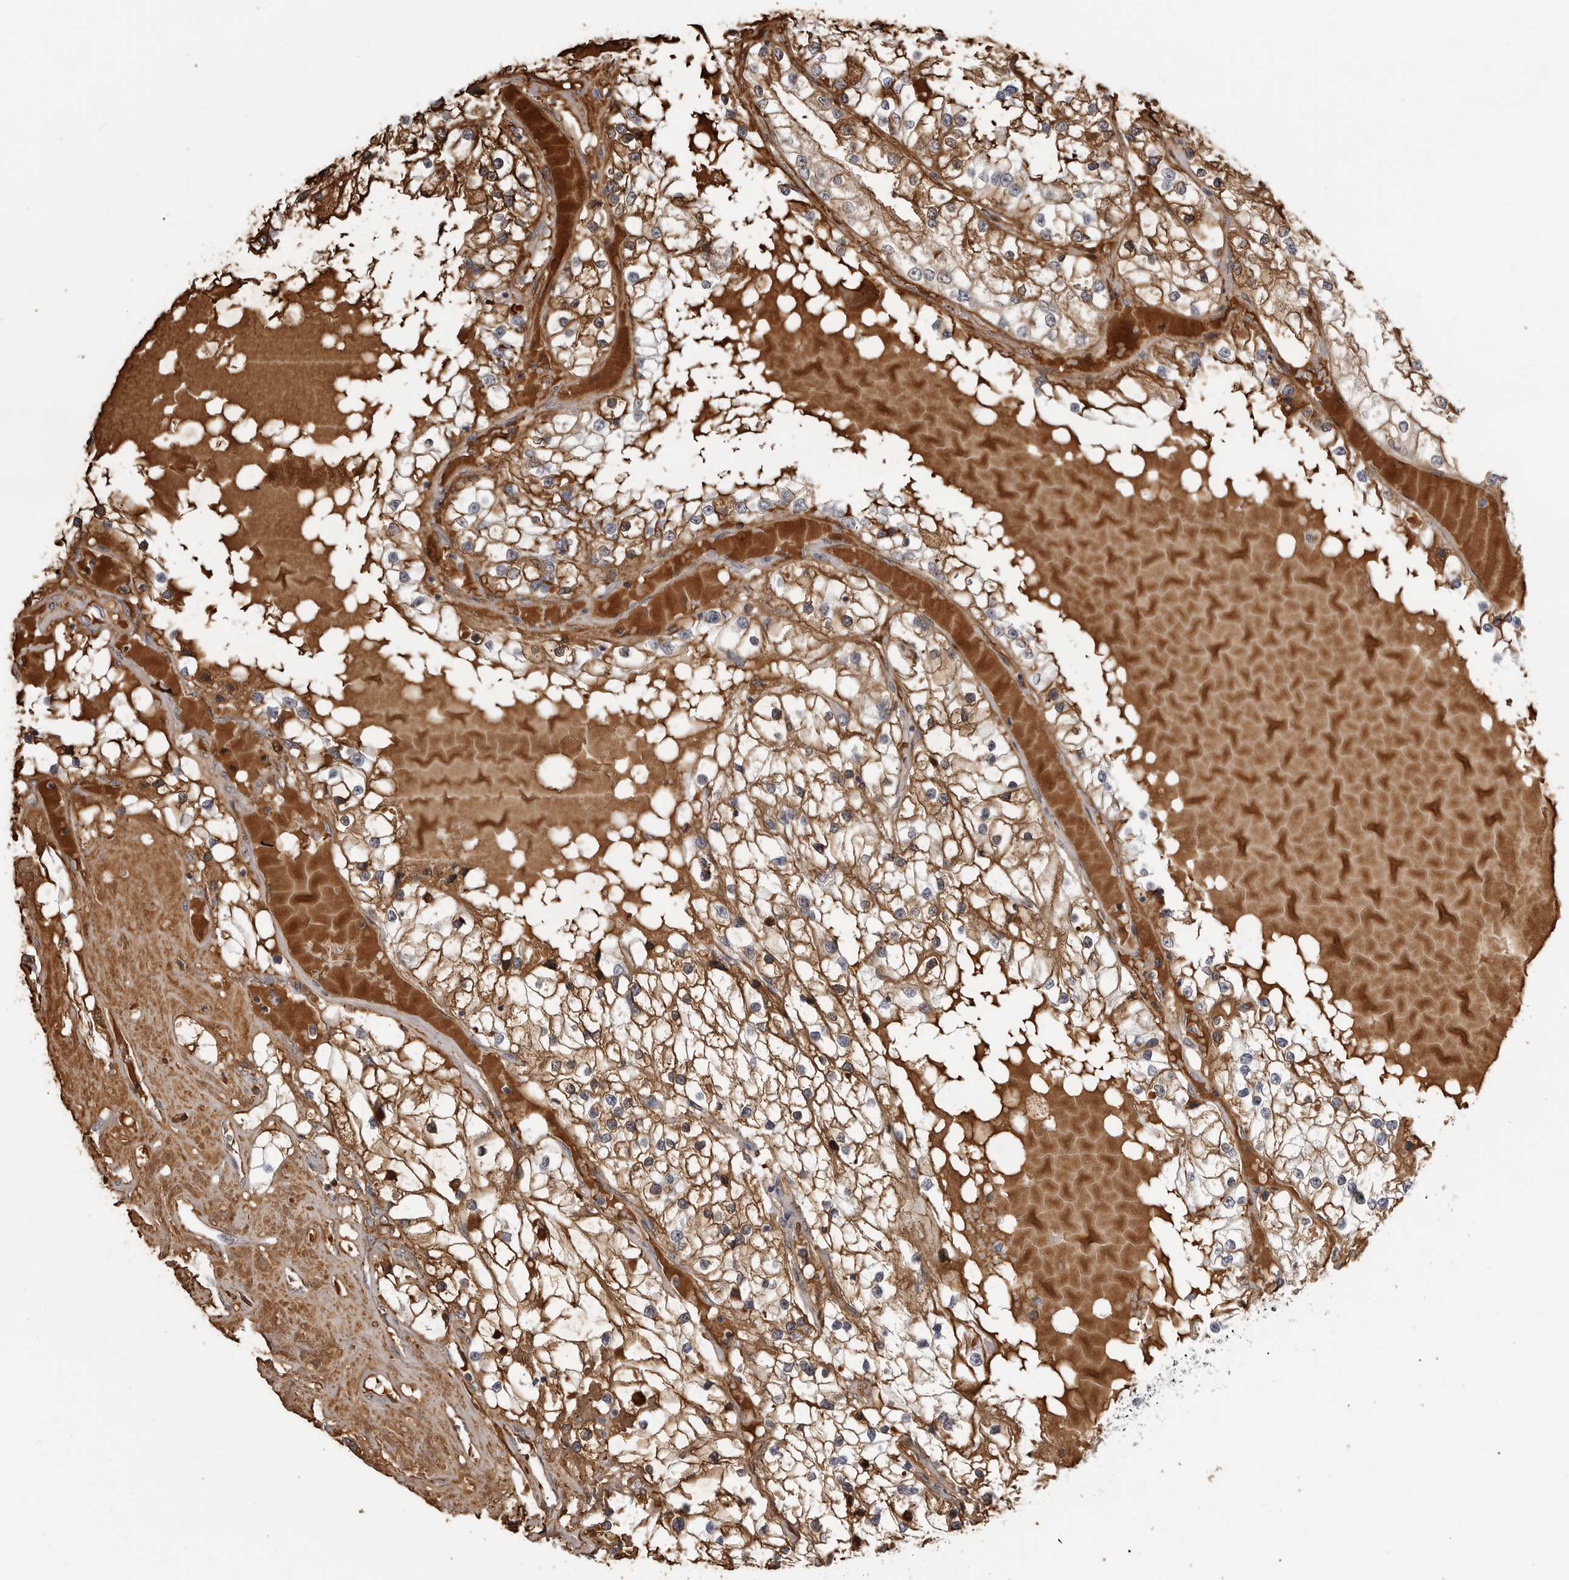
{"staining": {"intensity": "moderate", "quantity": ">75%", "location": "cytoplasmic/membranous"}, "tissue": "renal cancer", "cell_type": "Tumor cells", "image_type": "cancer", "snomed": [{"axis": "morphology", "description": "Adenocarcinoma, NOS"}, {"axis": "topography", "description": "Kidney"}], "caption": "Human renal cancer (adenocarcinoma) stained for a protein (brown) demonstrates moderate cytoplasmic/membranous positive positivity in about >75% of tumor cells.", "gene": "PLEKHF2", "patient": {"sex": "male", "age": 68}}